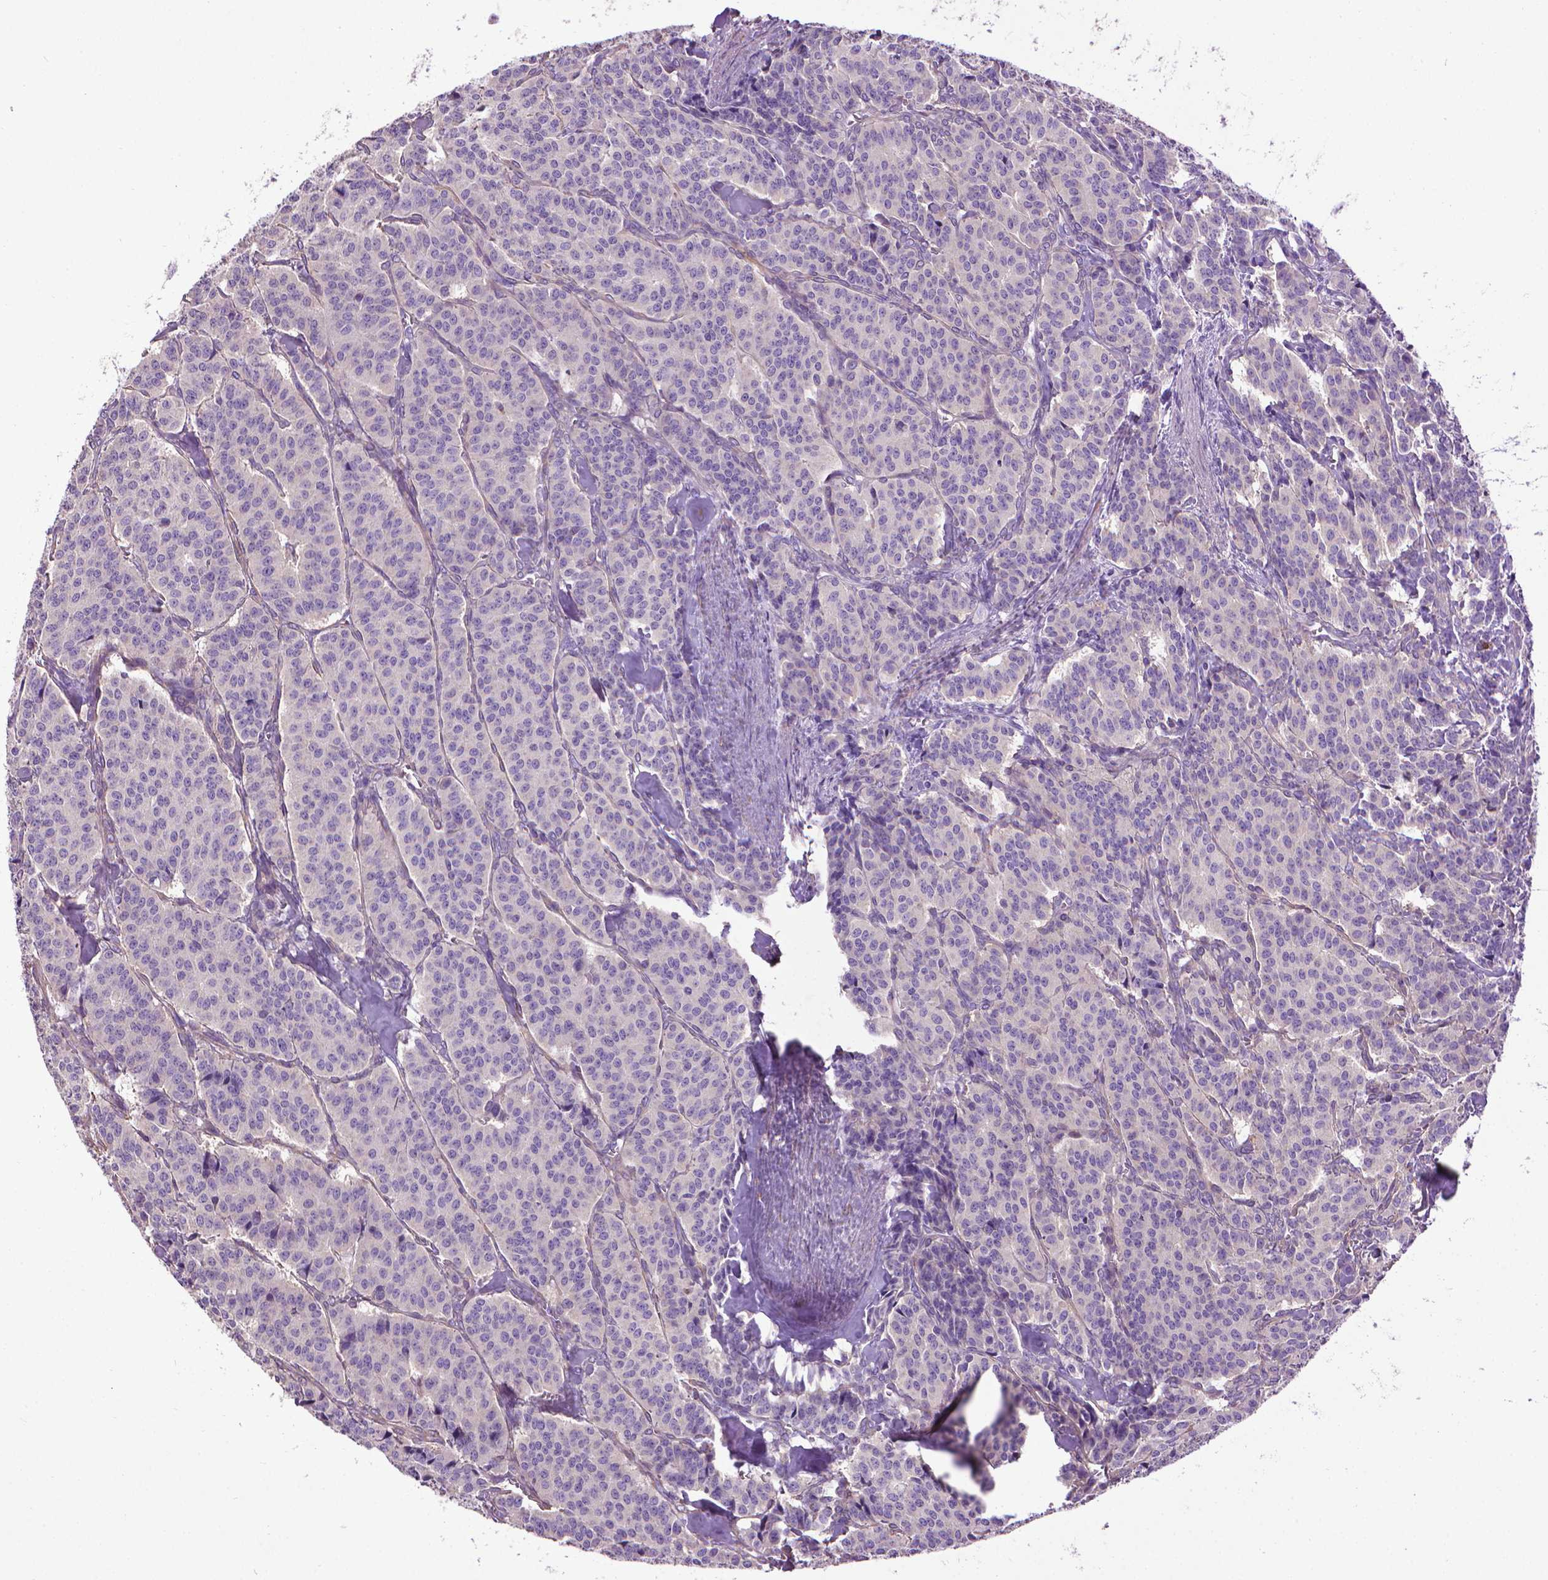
{"staining": {"intensity": "negative", "quantity": "none", "location": "none"}, "tissue": "carcinoid", "cell_type": "Tumor cells", "image_type": "cancer", "snomed": [{"axis": "morphology", "description": "Normal tissue, NOS"}, {"axis": "morphology", "description": "Carcinoid, malignant, NOS"}, {"axis": "topography", "description": "Lung"}], "caption": "A histopathology image of carcinoid stained for a protein shows no brown staining in tumor cells.", "gene": "AQP10", "patient": {"sex": "female", "age": 46}}